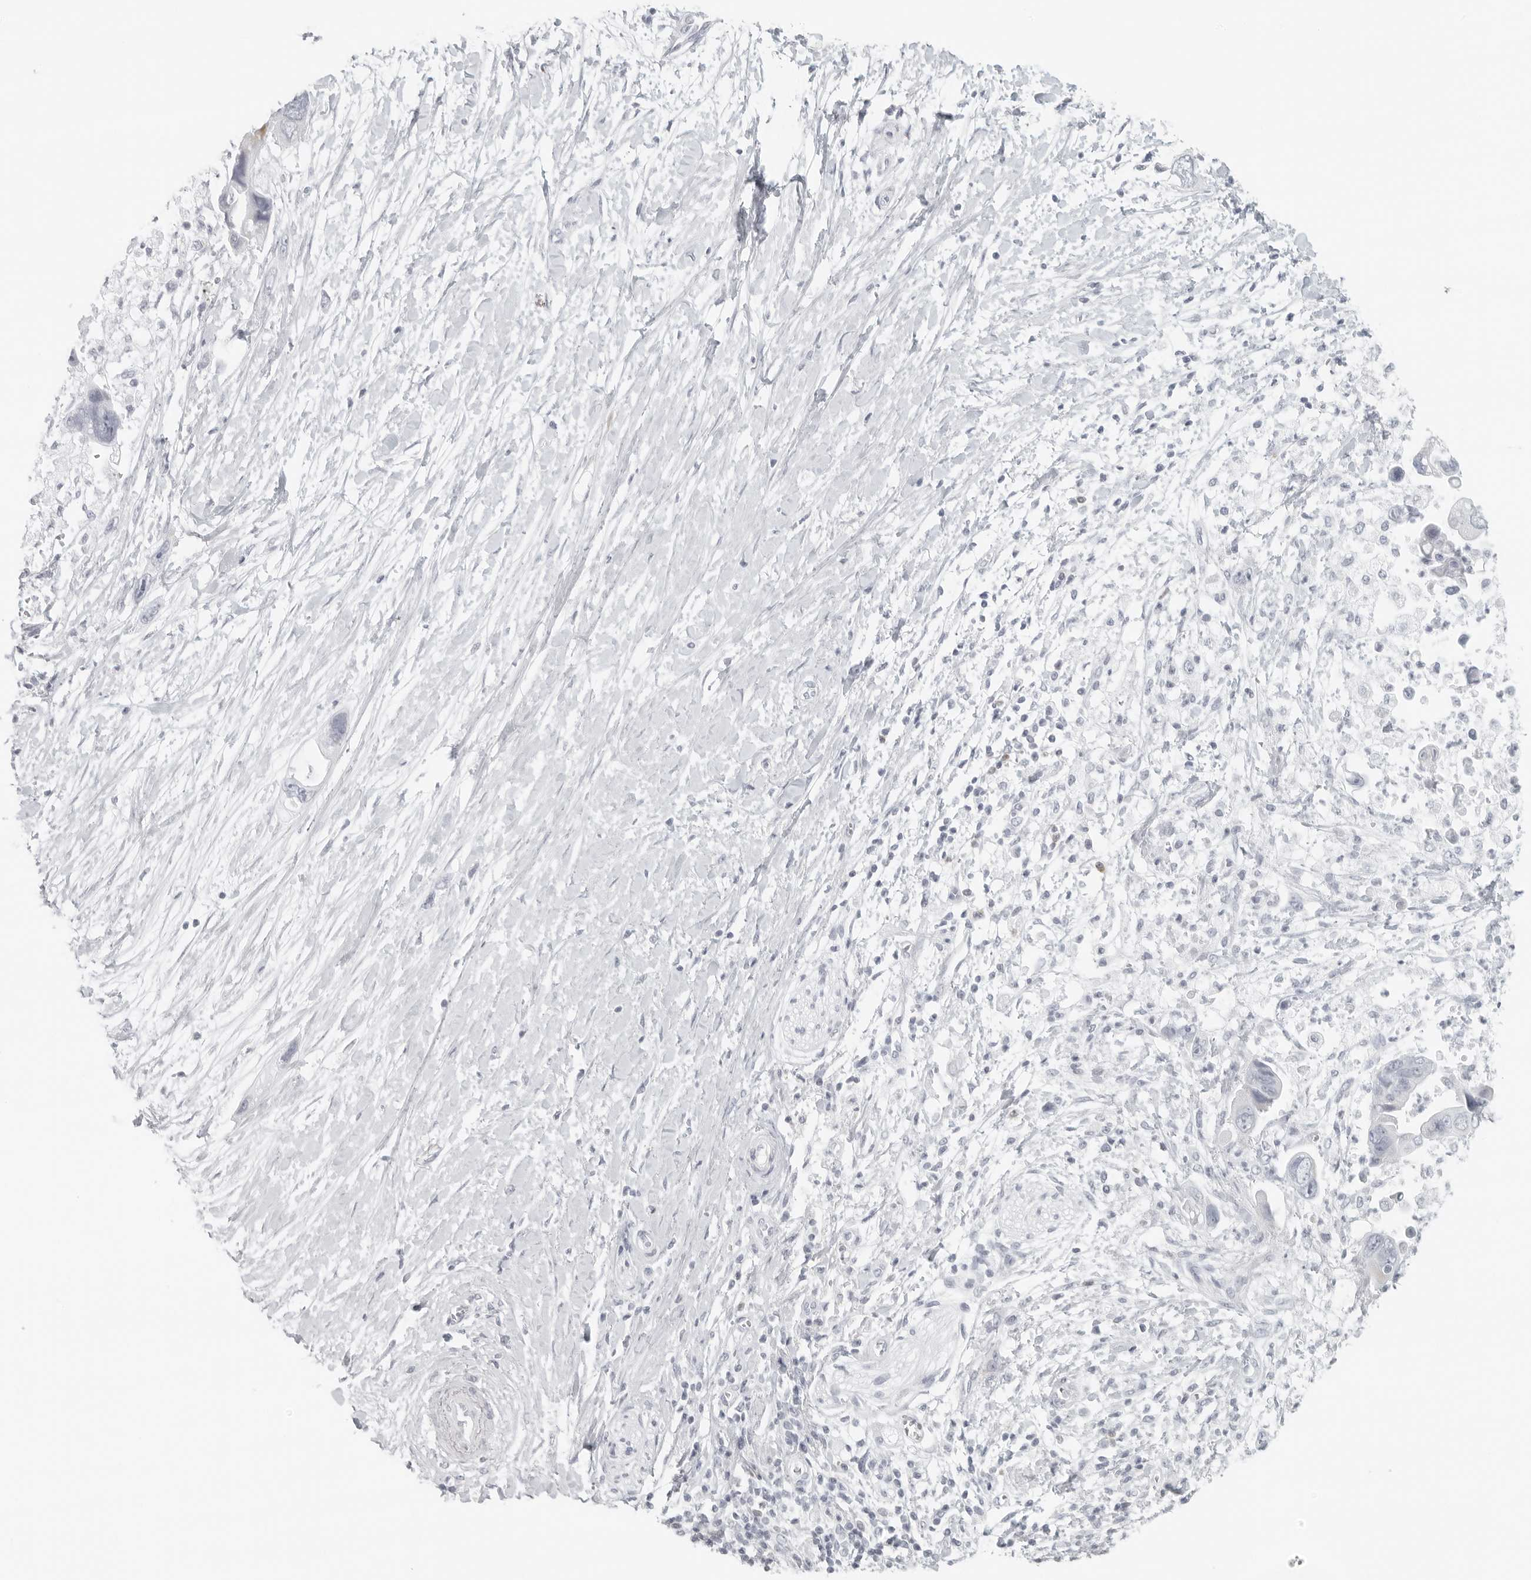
{"staining": {"intensity": "negative", "quantity": "none", "location": "none"}, "tissue": "pancreatic cancer", "cell_type": "Tumor cells", "image_type": "cancer", "snomed": [{"axis": "morphology", "description": "Adenocarcinoma, NOS"}, {"axis": "topography", "description": "Pancreas"}], "caption": "This image is of pancreatic cancer stained with immunohistochemistry to label a protein in brown with the nuclei are counter-stained blue. There is no staining in tumor cells. (Brightfield microscopy of DAB IHC at high magnification).", "gene": "RPS6KC1", "patient": {"sex": "female", "age": 72}}